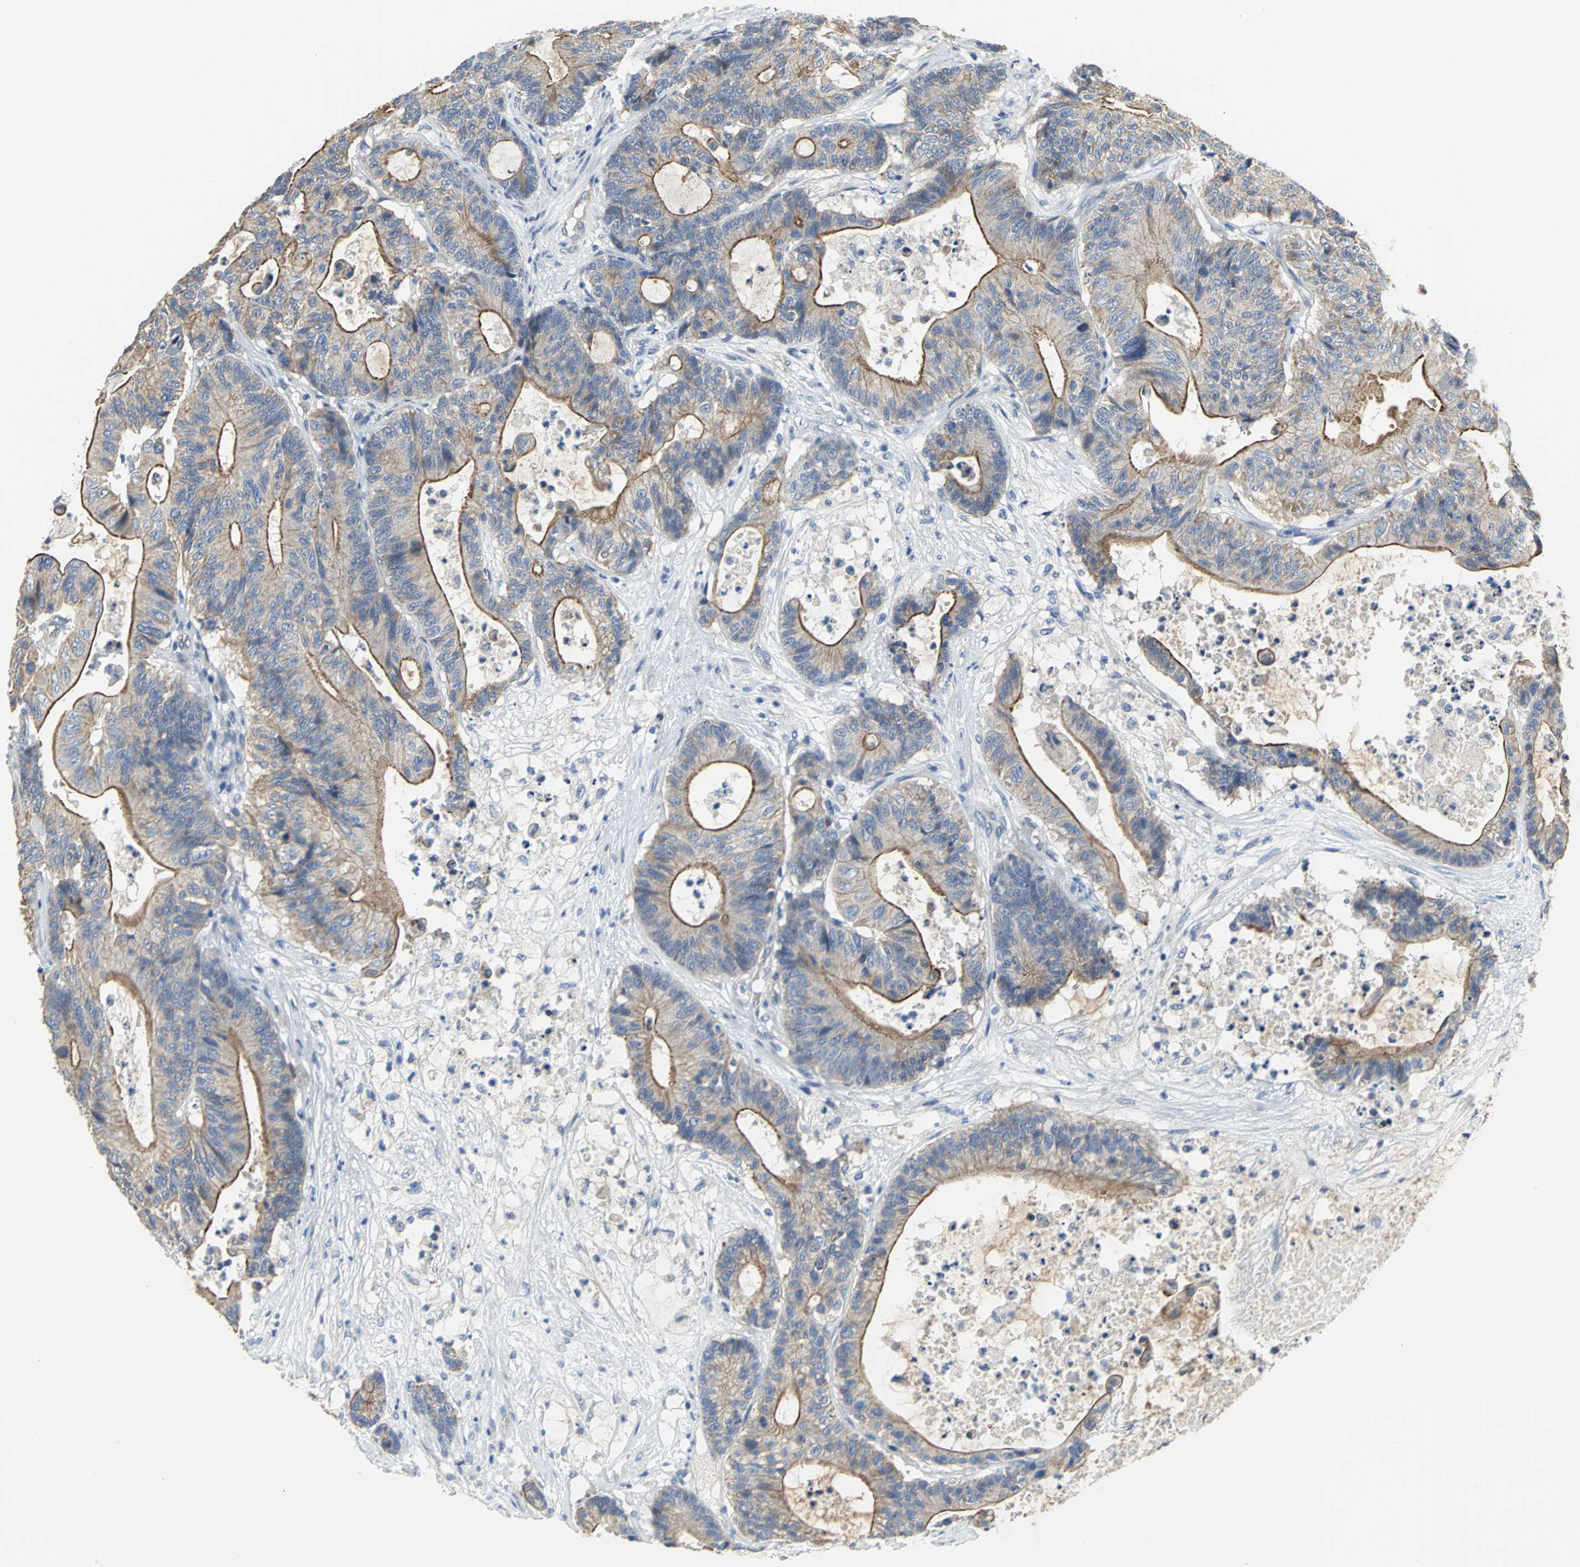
{"staining": {"intensity": "moderate", "quantity": ">75%", "location": "cytoplasmic/membranous"}, "tissue": "colorectal cancer", "cell_type": "Tumor cells", "image_type": "cancer", "snomed": [{"axis": "morphology", "description": "Adenocarcinoma, NOS"}, {"axis": "topography", "description": "Colon"}], "caption": "DAB immunohistochemical staining of human adenocarcinoma (colorectal) demonstrates moderate cytoplasmic/membranous protein staining in about >75% of tumor cells. Using DAB (brown) and hematoxylin (blue) stains, captured at high magnification using brightfield microscopy.", "gene": "HTR1F", "patient": {"sex": "female", "age": 84}}